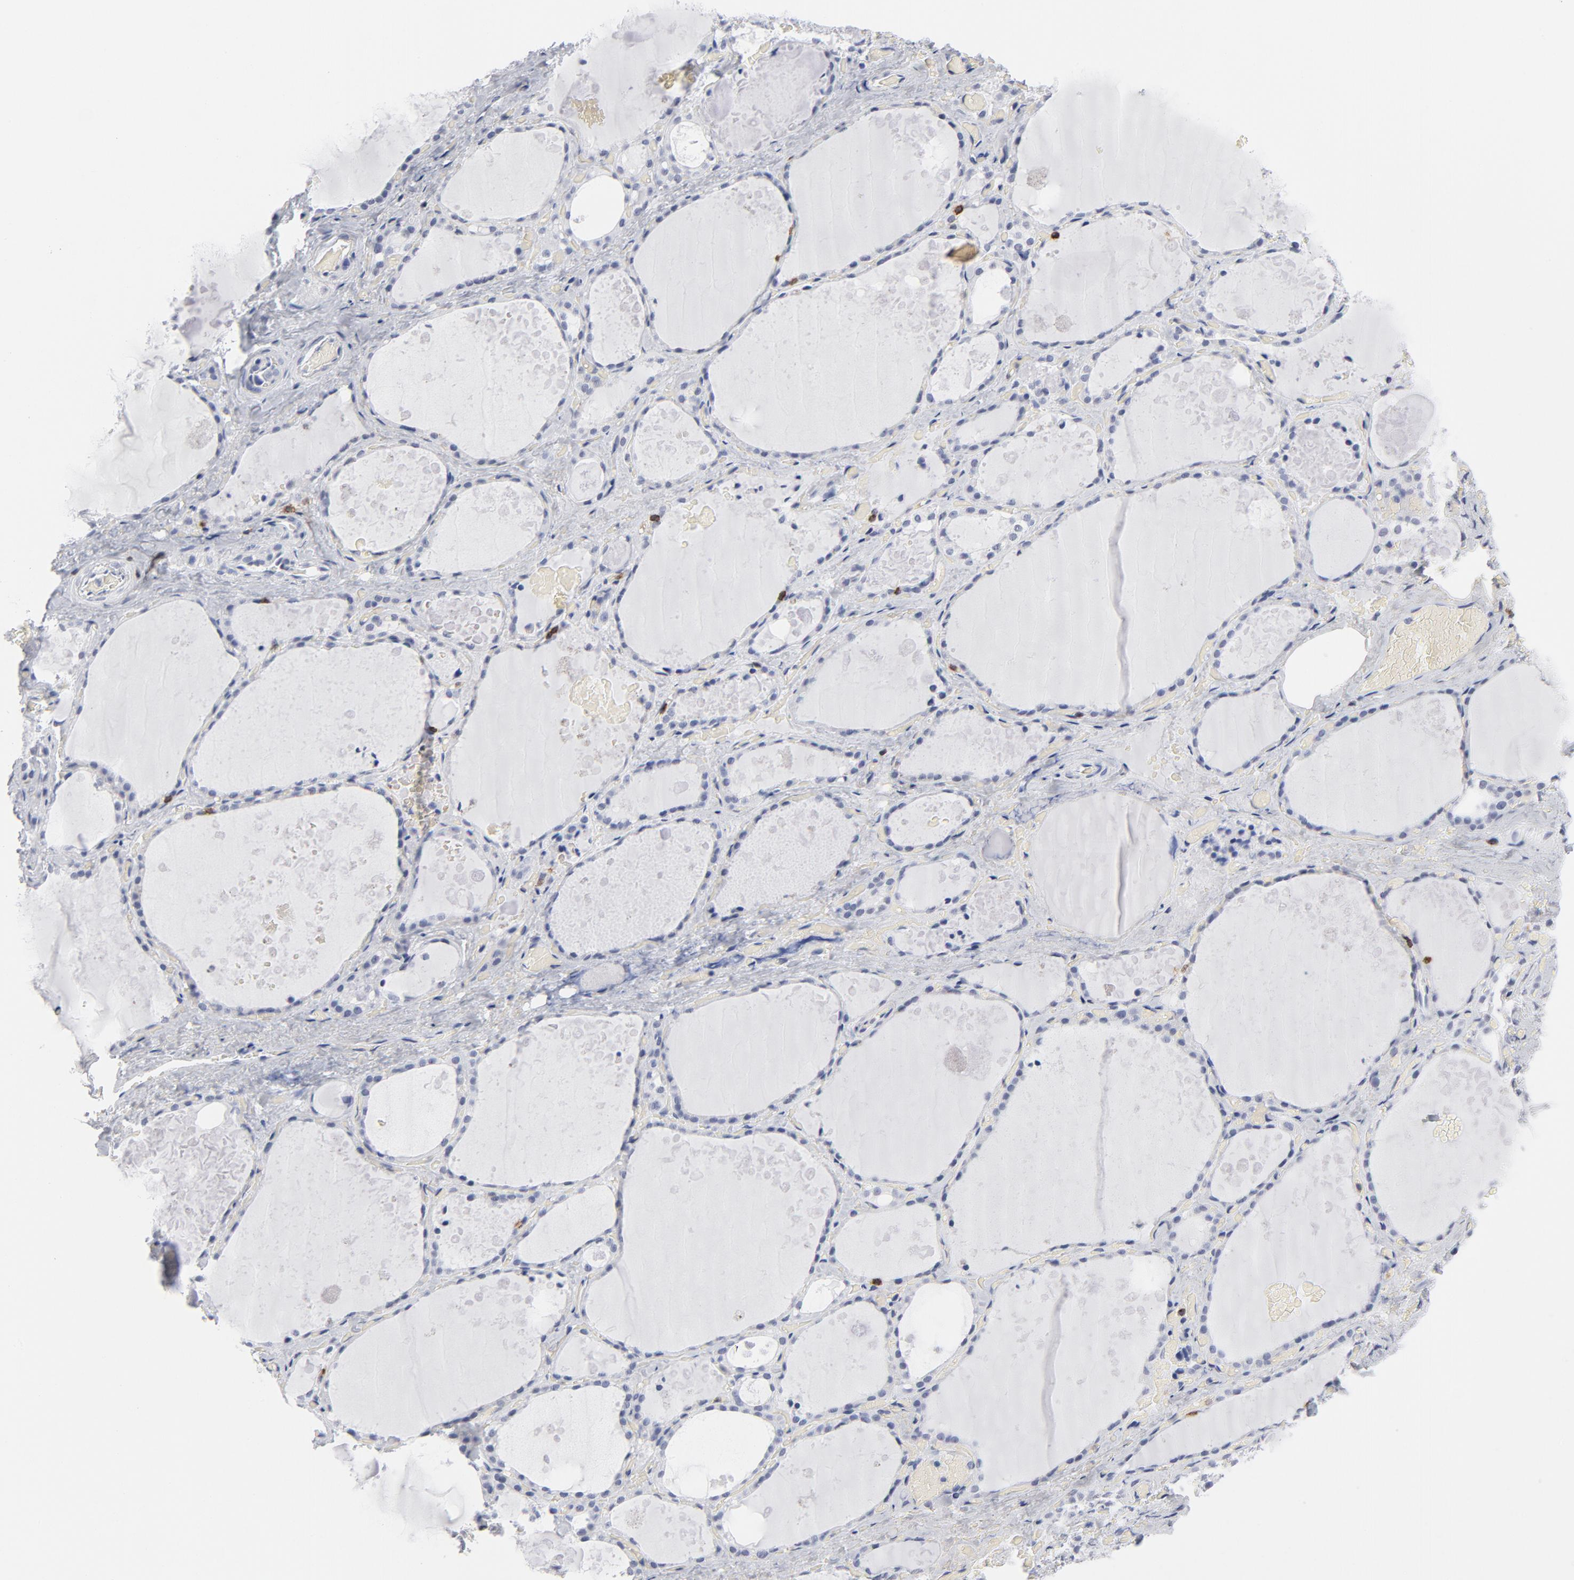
{"staining": {"intensity": "negative", "quantity": "none", "location": "none"}, "tissue": "thyroid gland", "cell_type": "Glandular cells", "image_type": "normal", "snomed": [{"axis": "morphology", "description": "Normal tissue, NOS"}, {"axis": "topography", "description": "Thyroid gland"}], "caption": "This histopathology image is of normal thyroid gland stained with immunohistochemistry to label a protein in brown with the nuclei are counter-stained blue. There is no expression in glandular cells.", "gene": "CD2", "patient": {"sex": "male", "age": 61}}